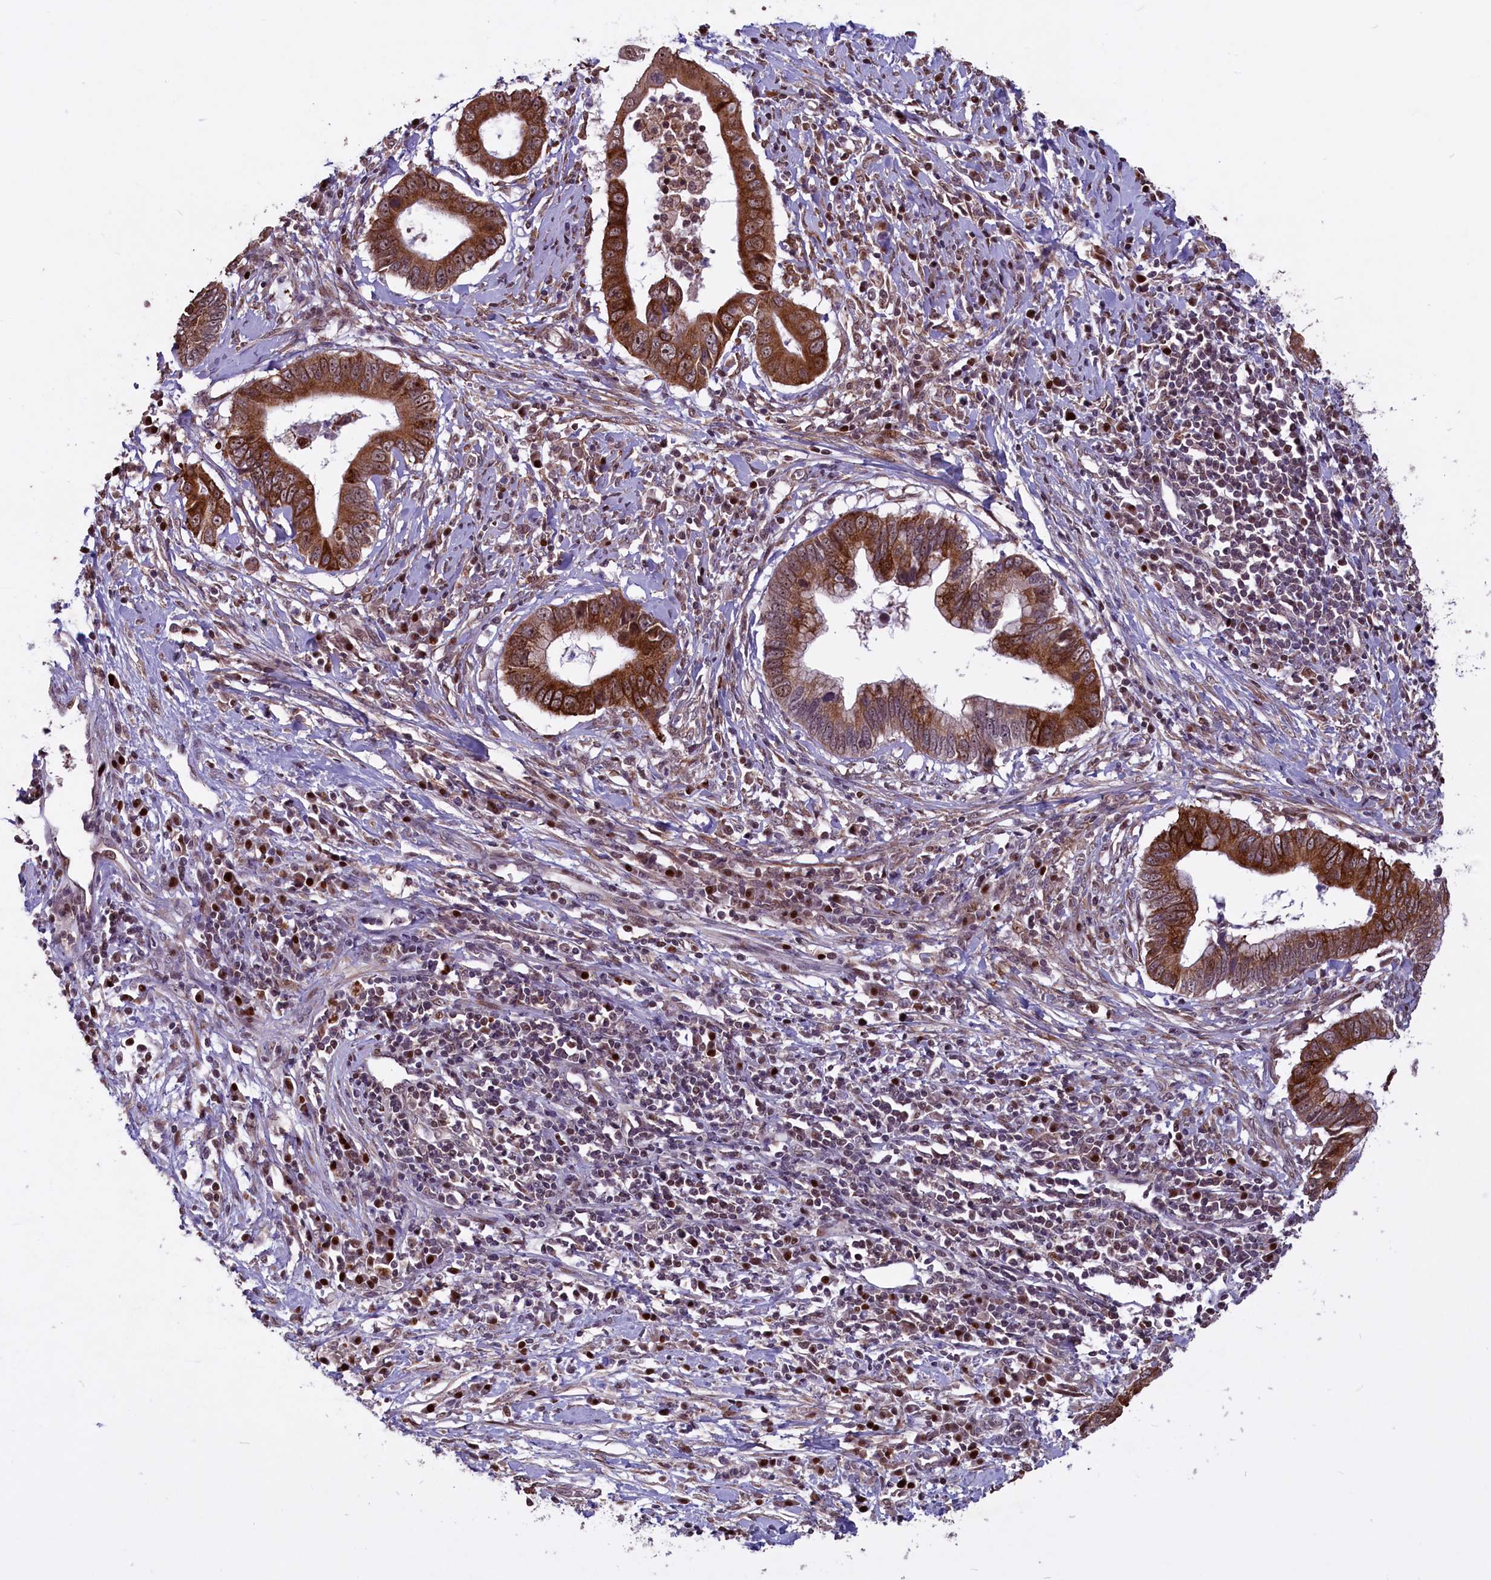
{"staining": {"intensity": "moderate", "quantity": ">75%", "location": "cytoplasmic/membranous,nuclear"}, "tissue": "cervical cancer", "cell_type": "Tumor cells", "image_type": "cancer", "snomed": [{"axis": "morphology", "description": "Adenocarcinoma, NOS"}, {"axis": "topography", "description": "Cervix"}], "caption": "An immunohistochemistry micrograph of tumor tissue is shown. Protein staining in brown labels moderate cytoplasmic/membranous and nuclear positivity in cervical cancer (adenocarcinoma) within tumor cells.", "gene": "SHFL", "patient": {"sex": "female", "age": 44}}